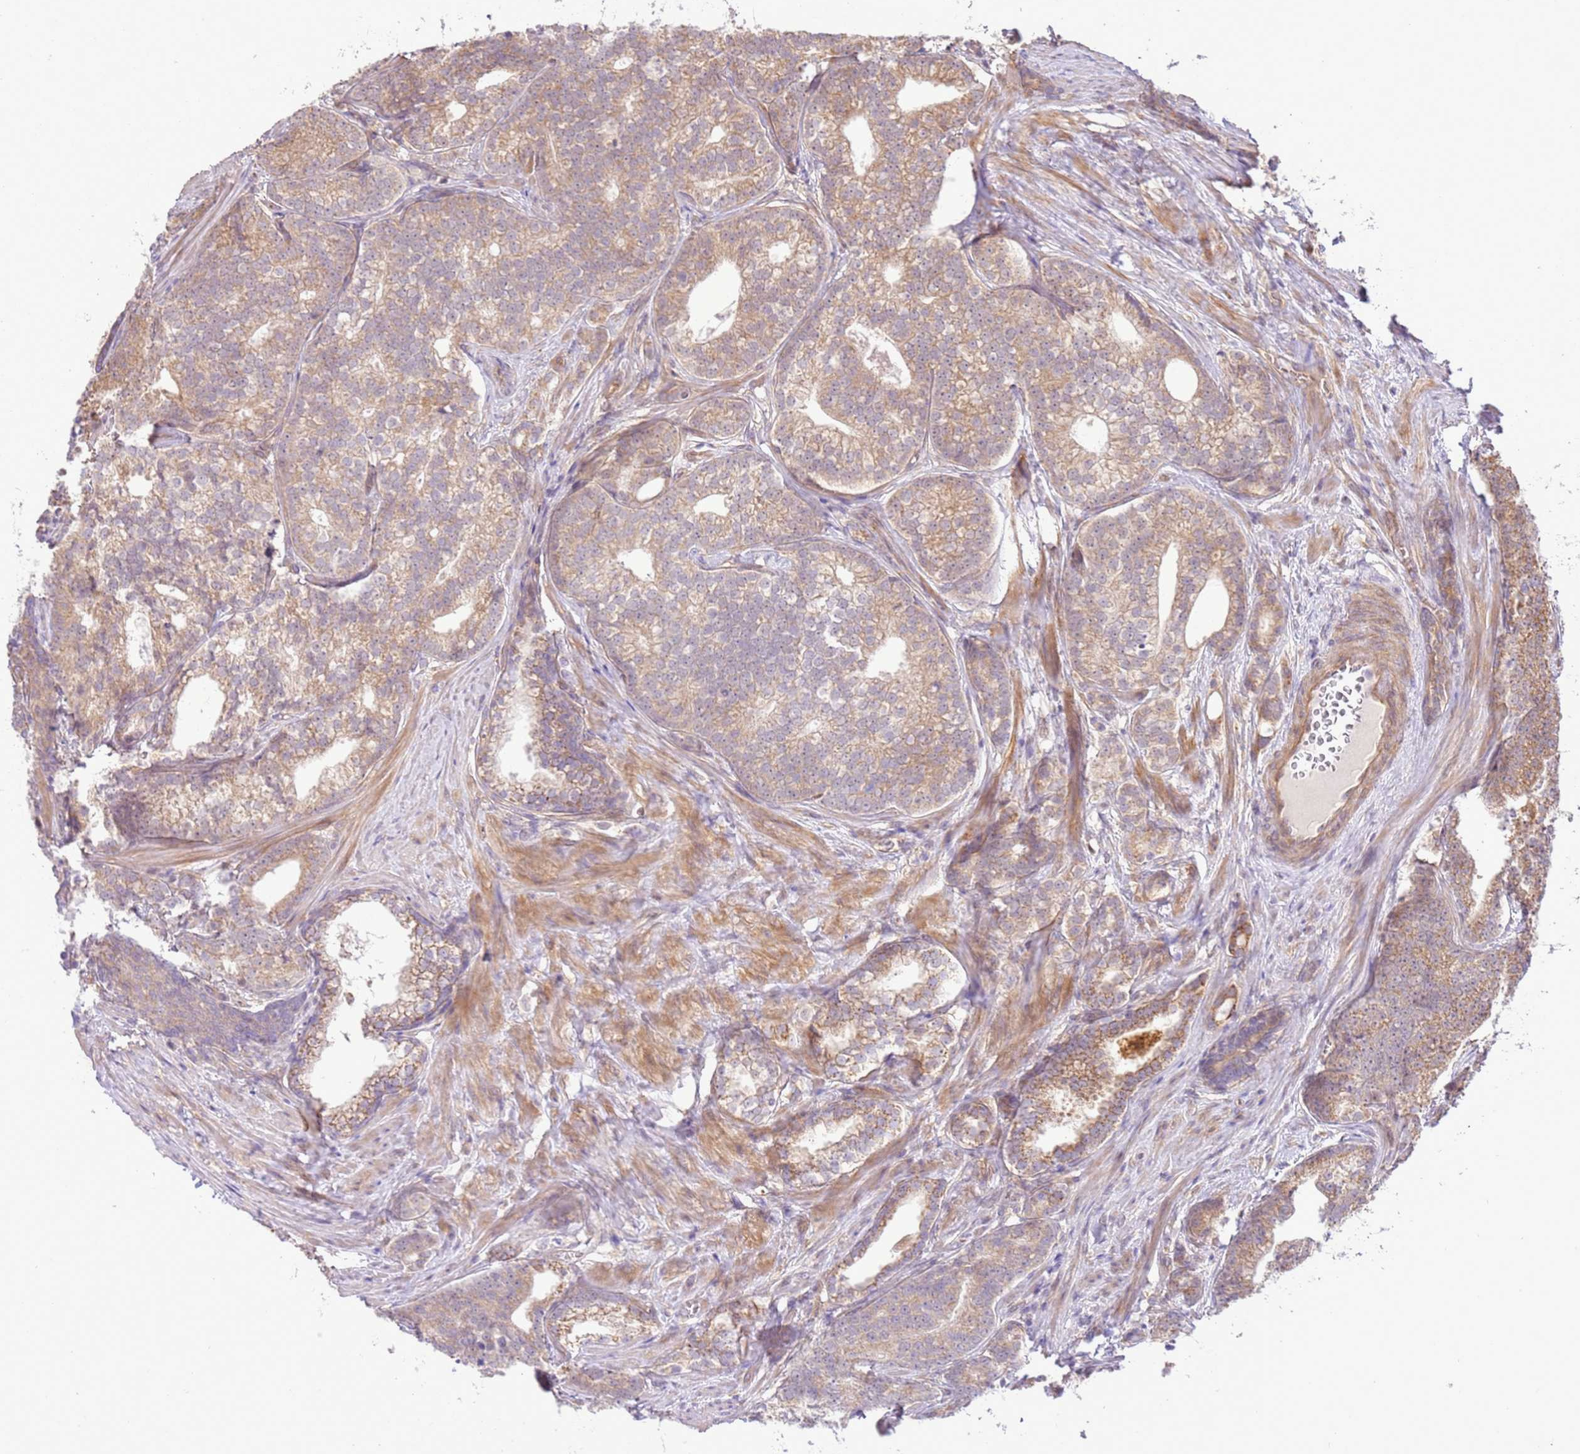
{"staining": {"intensity": "weak", "quantity": "25%-75%", "location": "cytoplasmic/membranous"}, "tissue": "prostate cancer", "cell_type": "Tumor cells", "image_type": "cancer", "snomed": [{"axis": "morphology", "description": "Adenocarcinoma, Low grade"}, {"axis": "topography", "description": "Prostate"}], "caption": "Human prostate cancer stained with a protein marker demonstrates weak staining in tumor cells.", "gene": "SCARA3", "patient": {"sex": "male", "age": 71}}